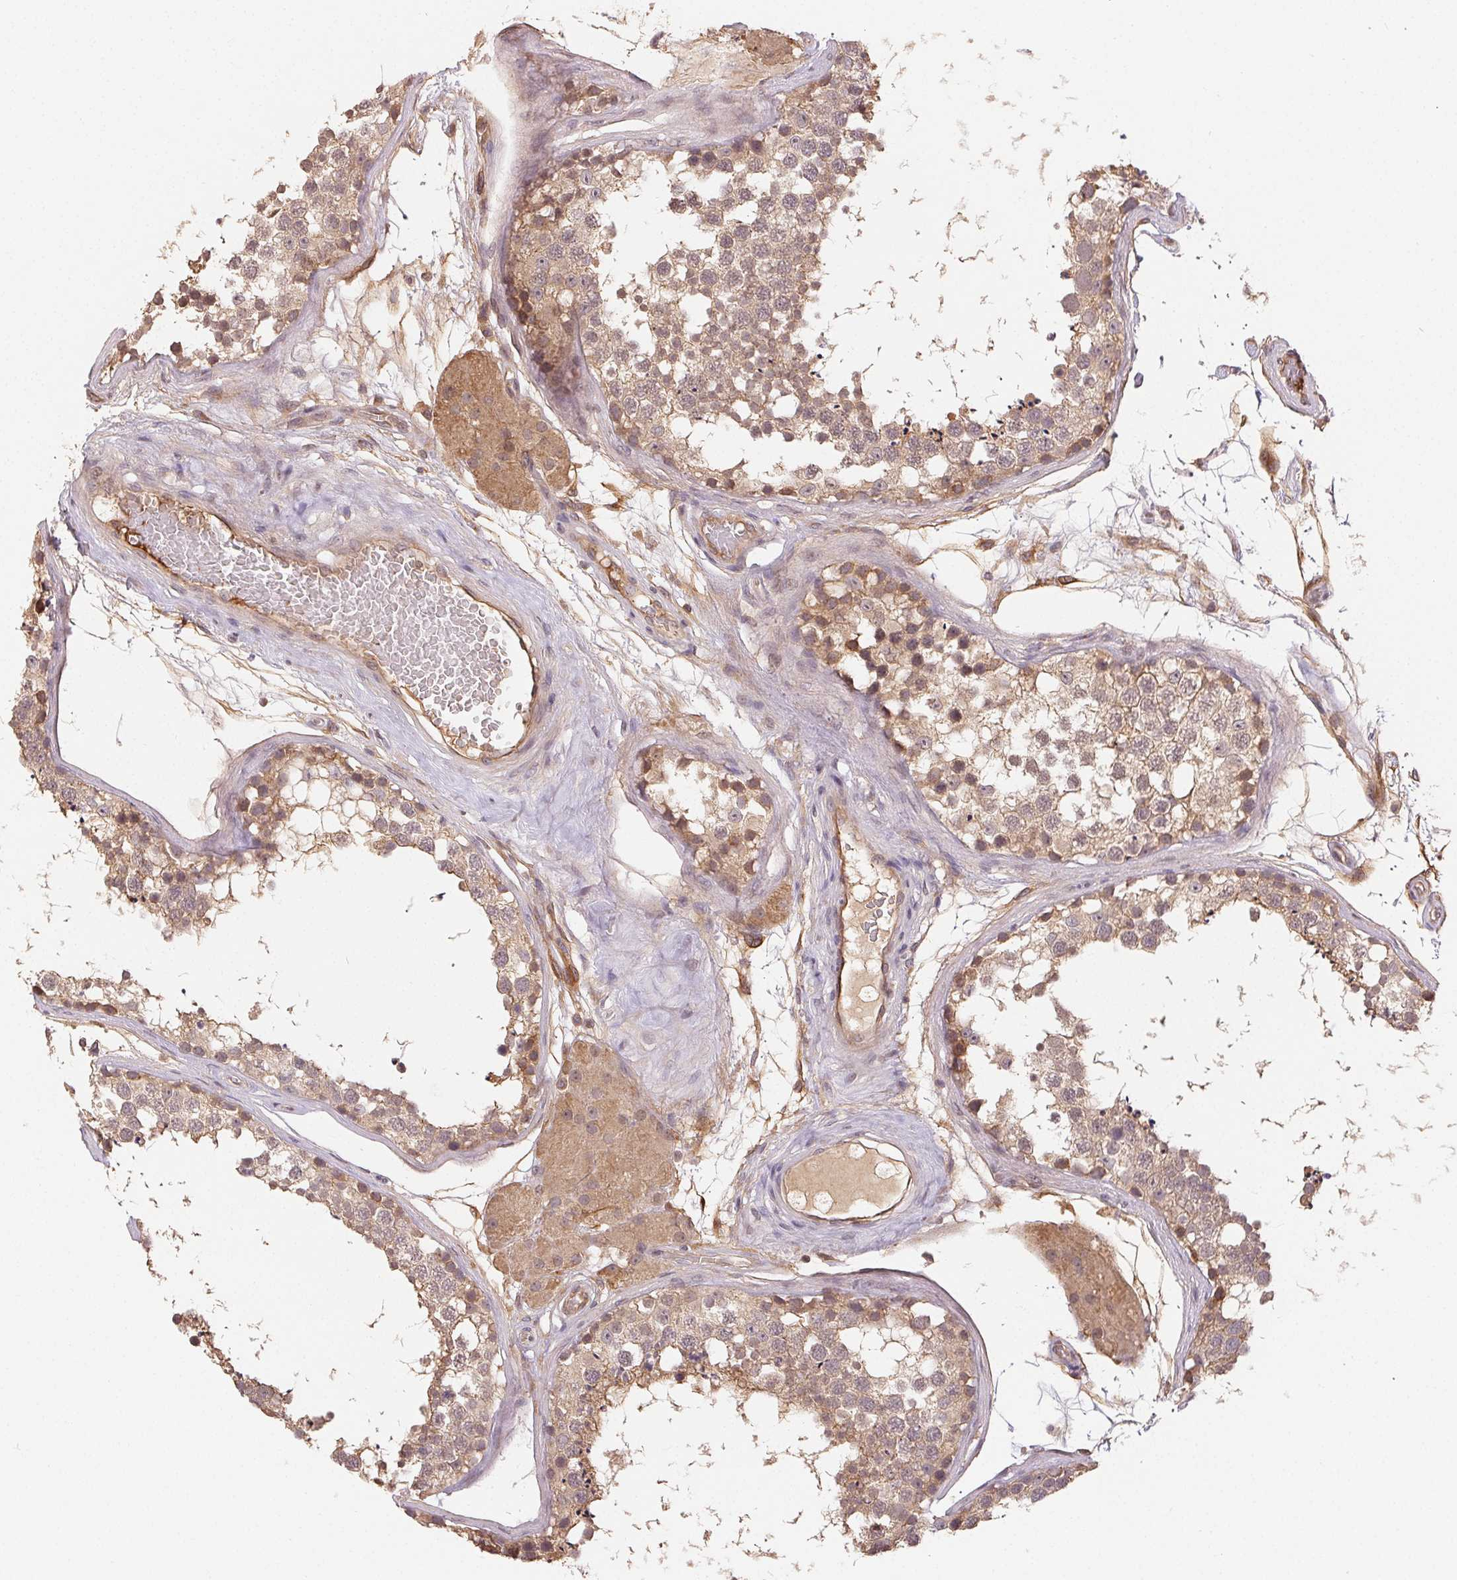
{"staining": {"intensity": "moderate", "quantity": "25%-75%", "location": "cytoplasmic/membranous"}, "tissue": "testis", "cell_type": "Cells in seminiferous ducts", "image_type": "normal", "snomed": [{"axis": "morphology", "description": "Normal tissue, NOS"}, {"axis": "morphology", "description": "Seminoma, NOS"}, {"axis": "topography", "description": "Testis"}], "caption": "This photomicrograph demonstrates IHC staining of normal testis, with medium moderate cytoplasmic/membranous staining in about 25%-75% of cells in seminiferous ducts.", "gene": "MAPKAPK2", "patient": {"sex": "male", "age": 65}}